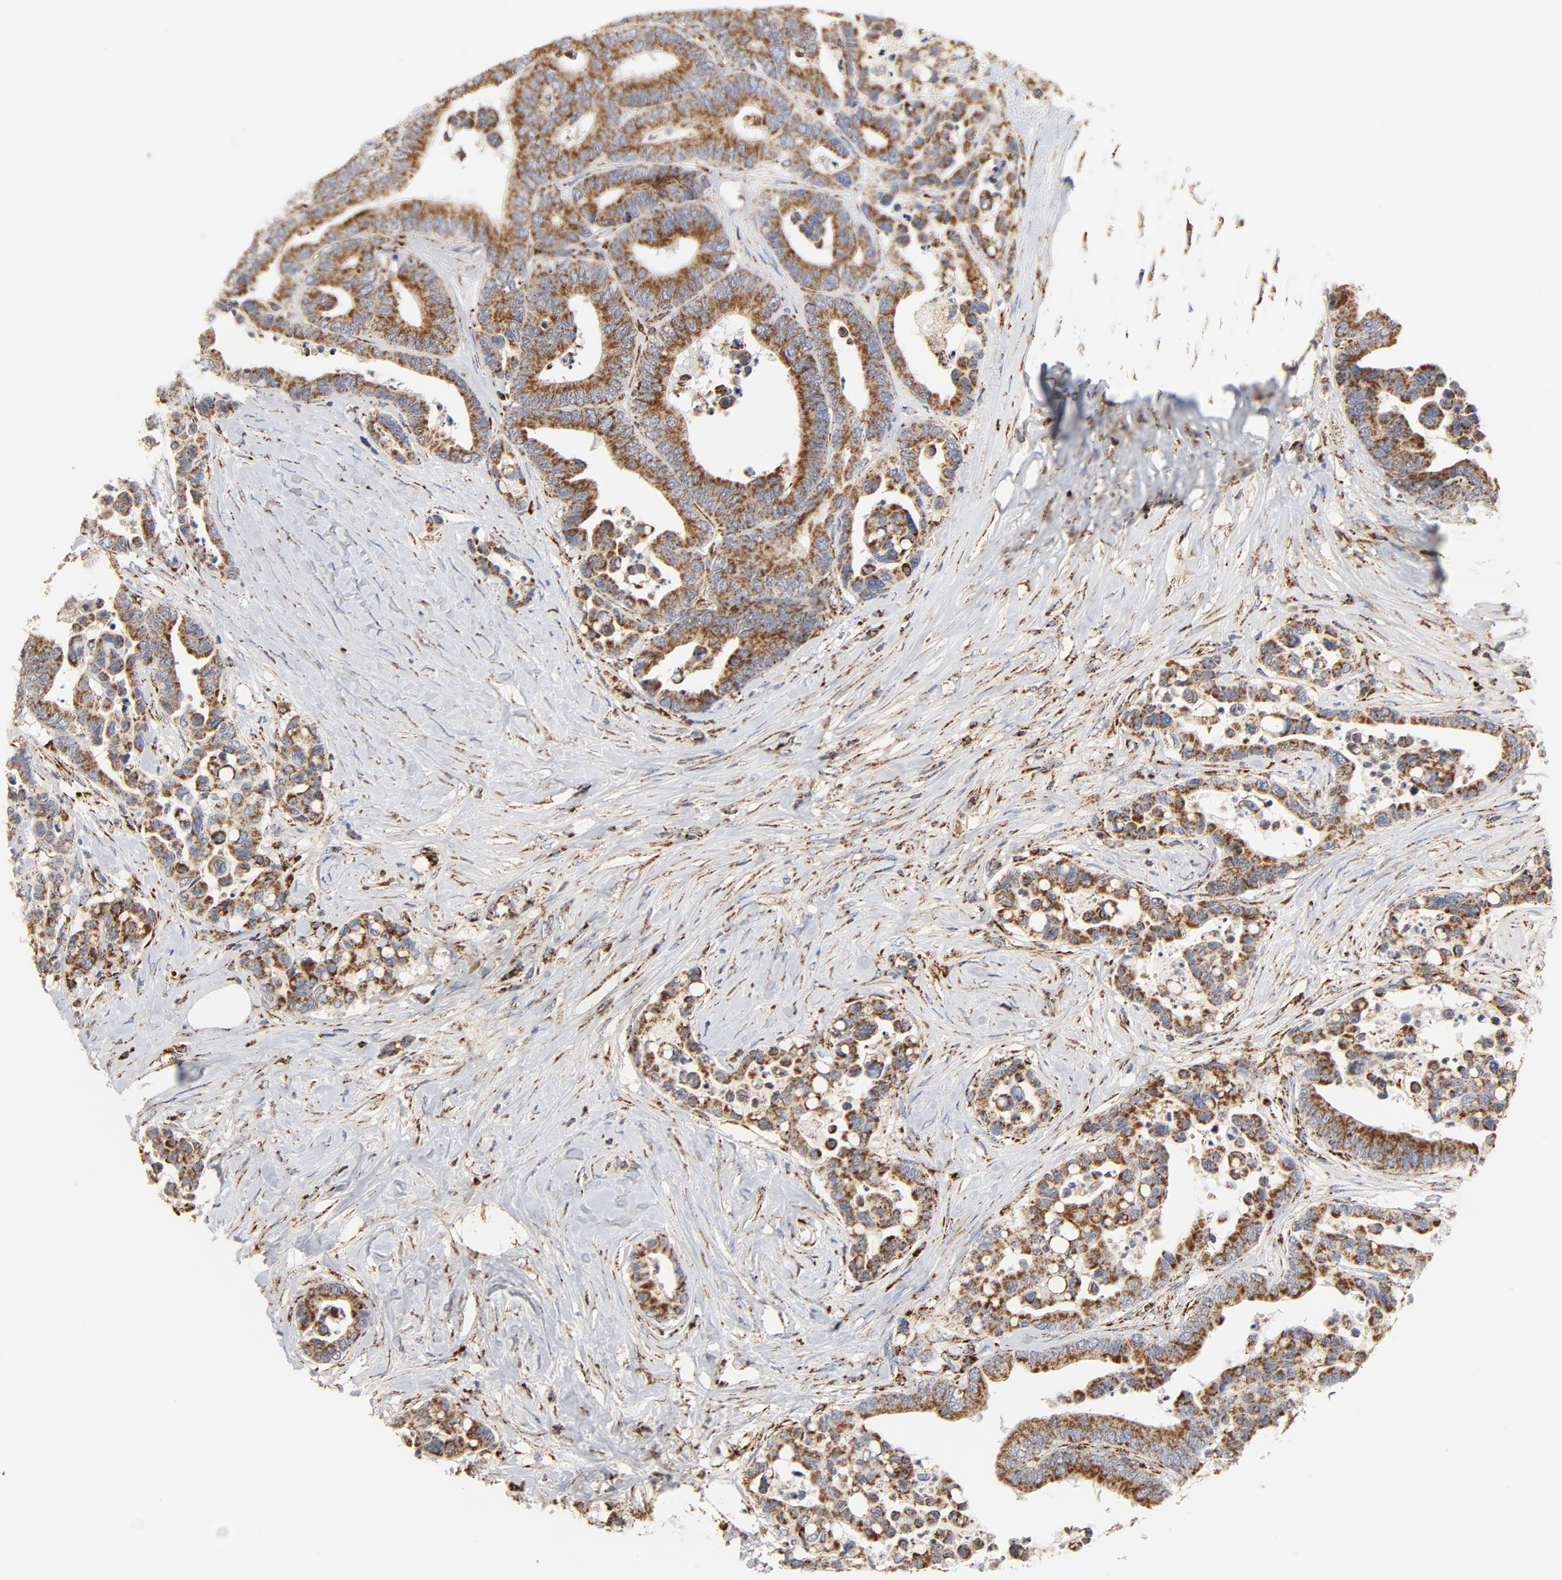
{"staining": {"intensity": "moderate", "quantity": ">75%", "location": "cytoplasmic/membranous"}, "tissue": "colorectal cancer", "cell_type": "Tumor cells", "image_type": "cancer", "snomed": [{"axis": "morphology", "description": "Adenocarcinoma, NOS"}, {"axis": "topography", "description": "Colon"}], "caption": "Adenocarcinoma (colorectal) tissue reveals moderate cytoplasmic/membranous staining in about >75% of tumor cells", "gene": "PCNX4", "patient": {"sex": "male", "age": 82}}